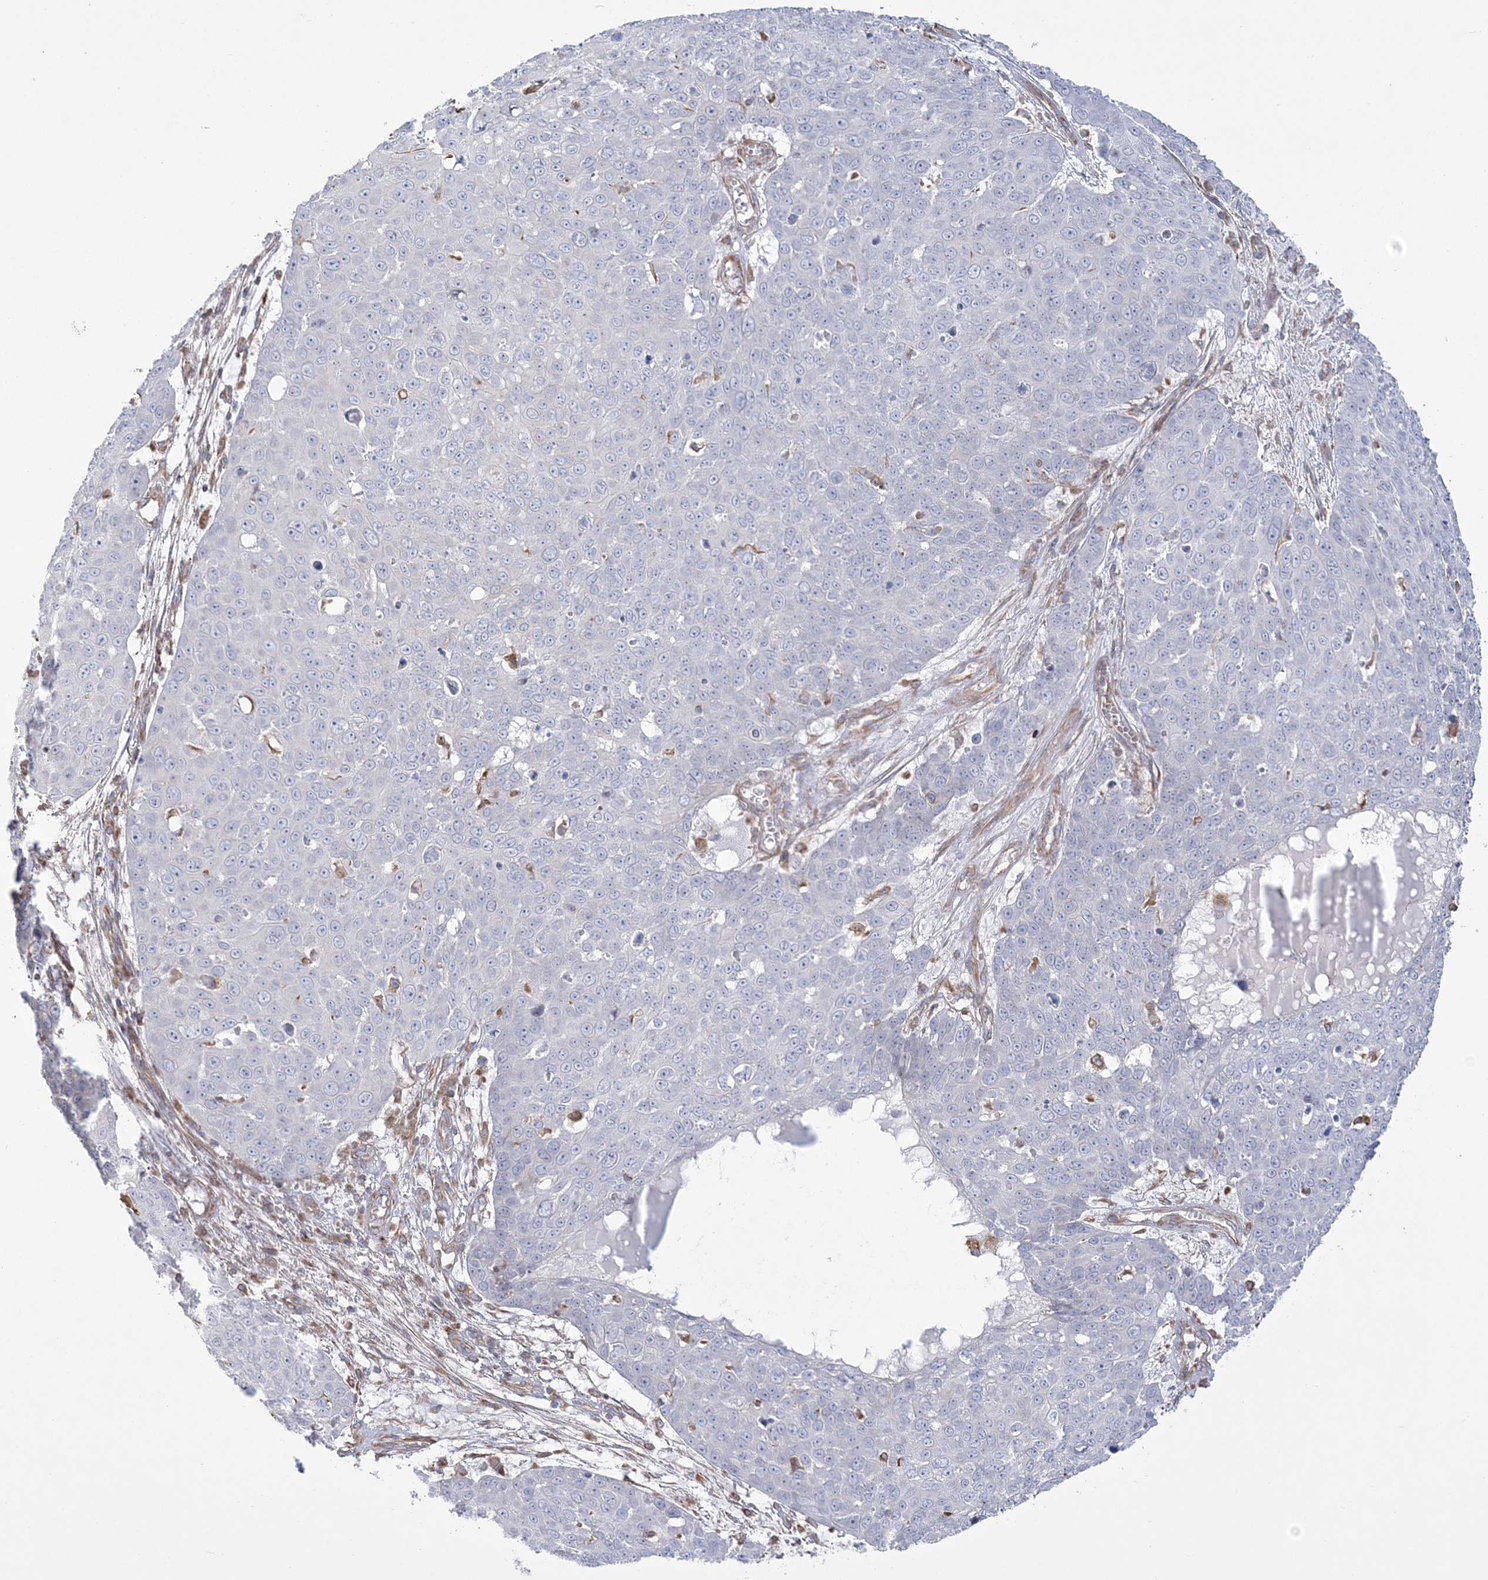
{"staining": {"intensity": "negative", "quantity": "none", "location": "none"}, "tissue": "skin cancer", "cell_type": "Tumor cells", "image_type": "cancer", "snomed": [{"axis": "morphology", "description": "Squamous cell carcinoma, NOS"}, {"axis": "topography", "description": "Skin"}], "caption": "This is an IHC photomicrograph of skin squamous cell carcinoma. There is no positivity in tumor cells.", "gene": "ZNF821", "patient": {"sex": "male", "age": 71}}